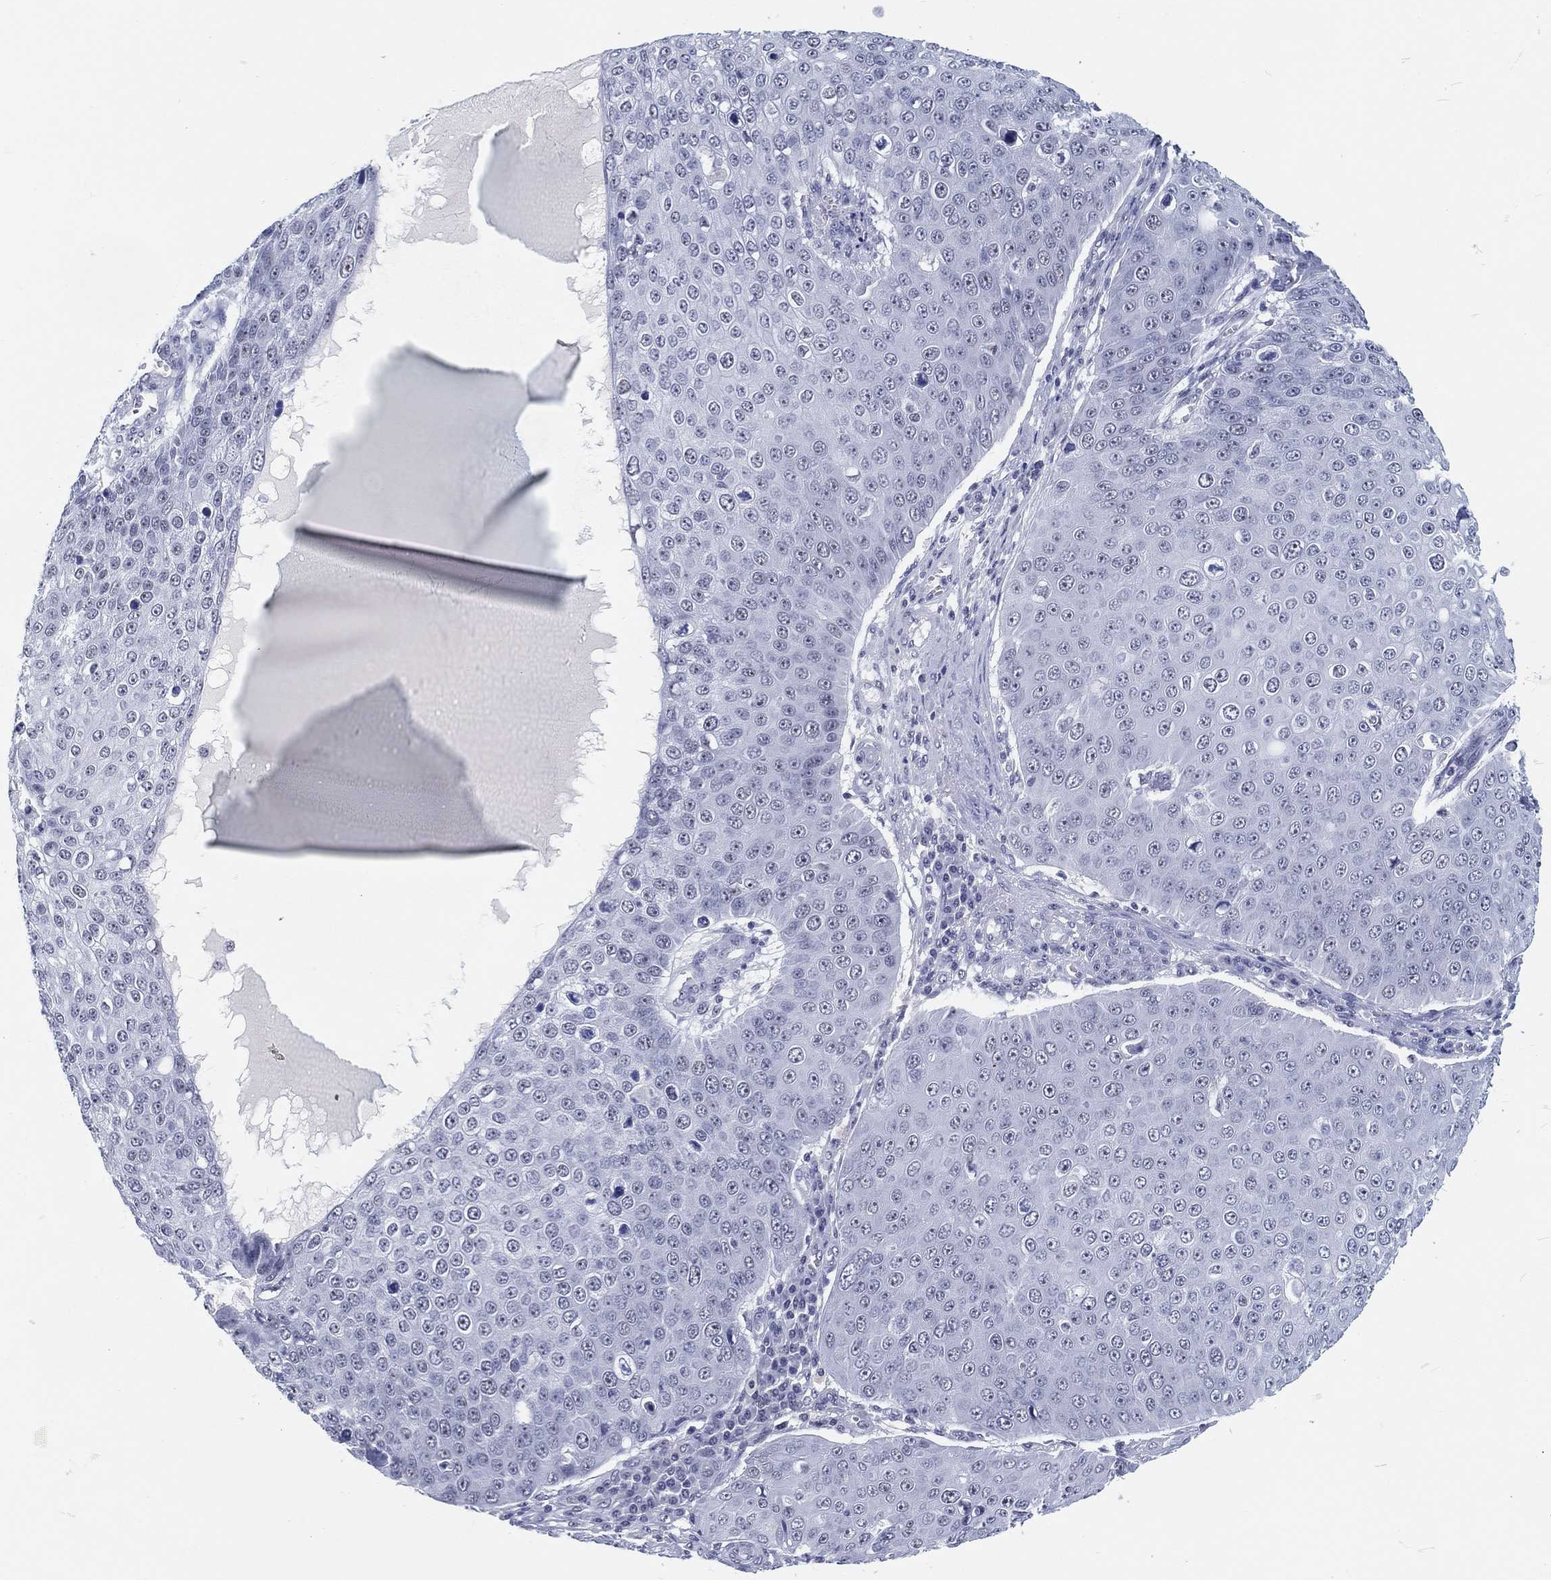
{"staining": {"intensity": "weak", "quantity": "25%-75%", "location": "nuclear"}, "tissue": "skin cancer", "cell_type": "Tumor cells", "image_type": "cancer", "snomed": [{"axis": "morphology", "description": "Squamous cell carcinoma, NOS"}, {"axis": "topography", "description": "Skin"}], "caption": "IHC (DAB (3,3'-diaminobenzidine)) staining of skin squamous cell carcinoma reveals weak nuclear protein positivity in approximately 25%-75% of tumor cells. (DAB = brown stain, brightfield microscopy at high magnification).", "gene": "MAPK8IP1", "patient": {"sex": "male", "age": 71}}